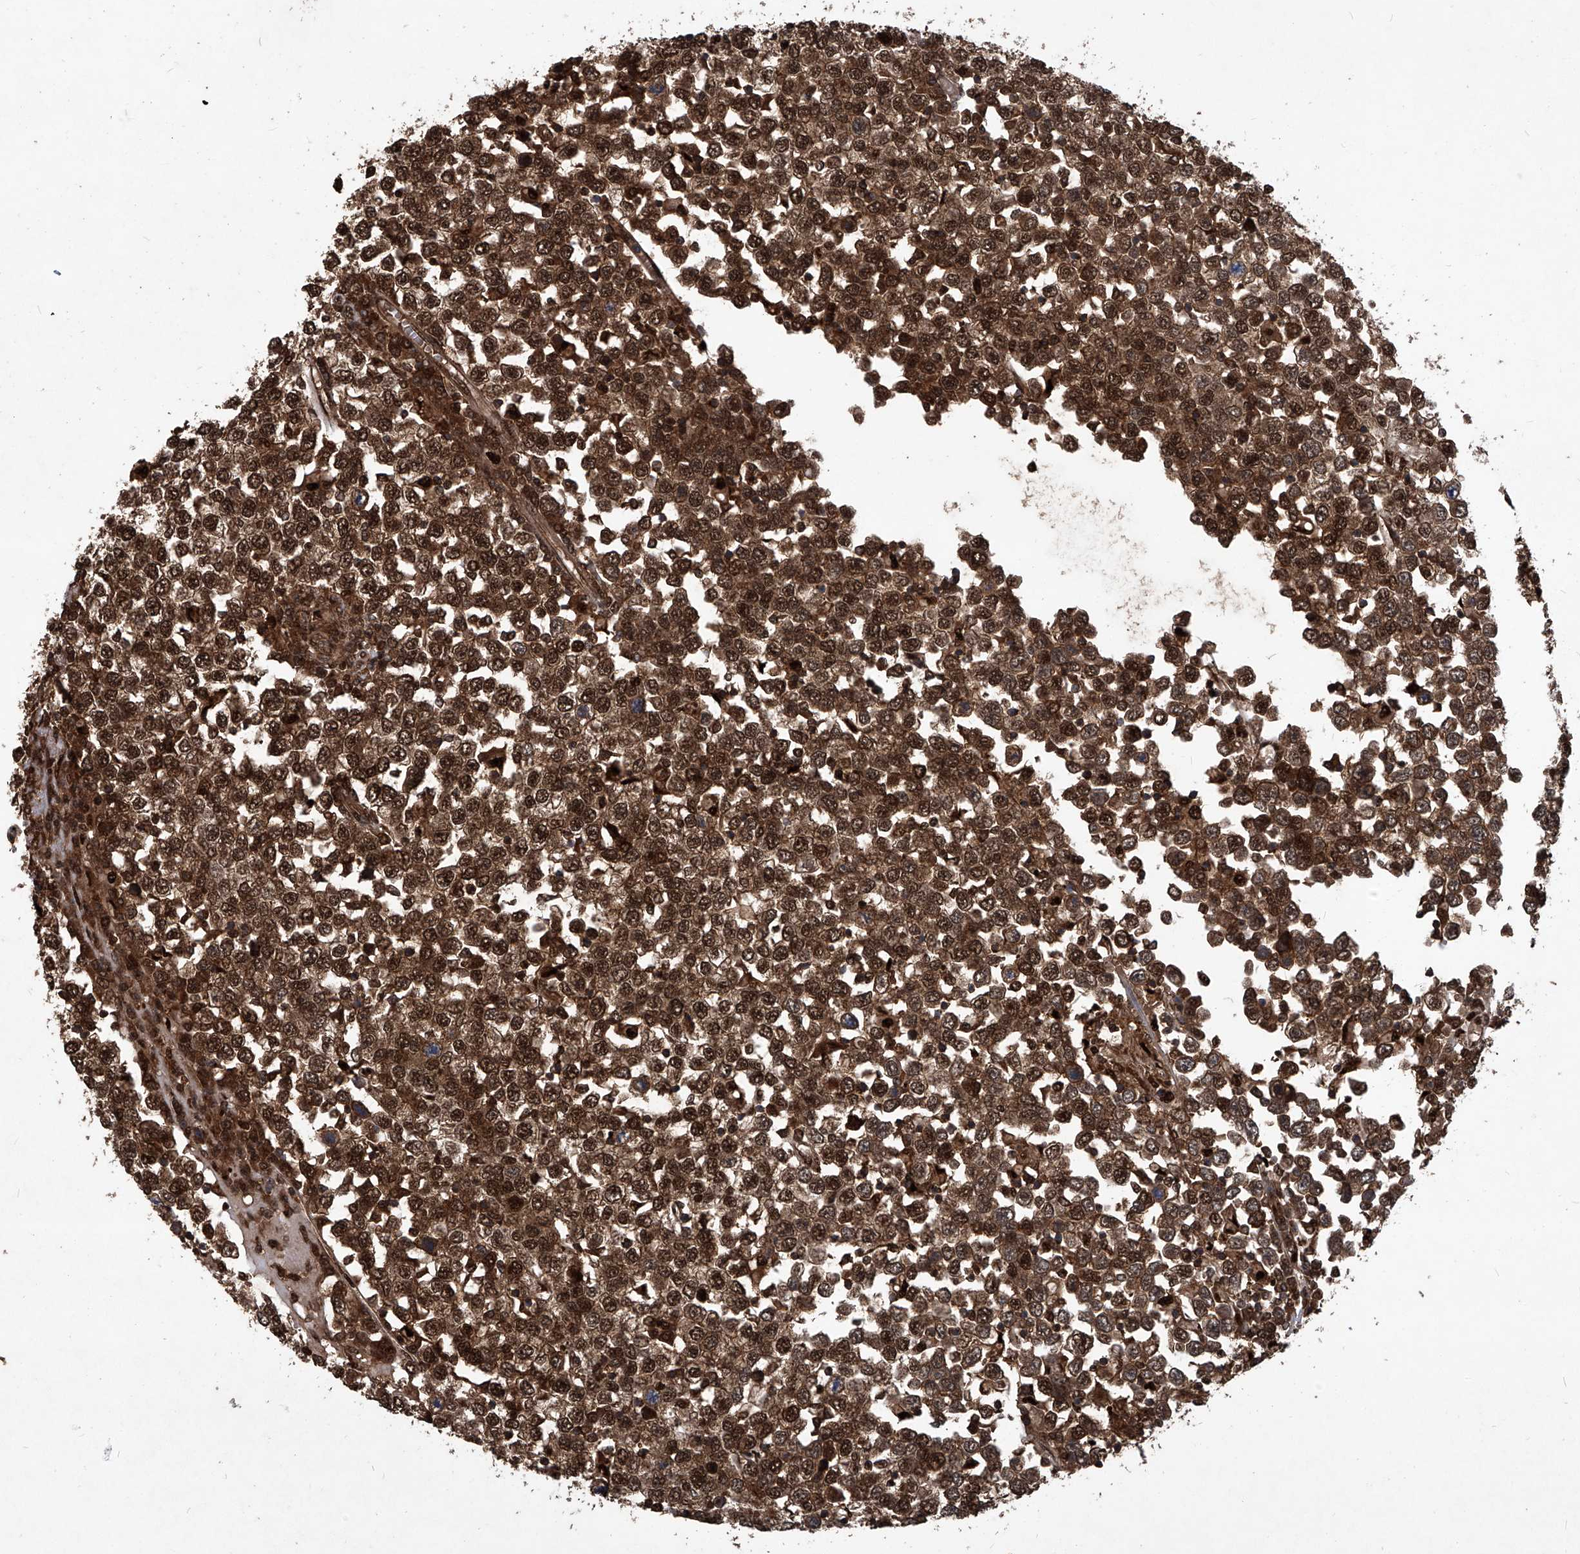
{"staining": {"intensity": "strong", "quantity": ">75%", "location": "cytoplasmic/membranous,nuclear"}, "tissue": "testis cancer", "cell_type": "Tumor cells", "image_type": "cancer", "snomed": [{"axis": "morphology", "description": "Seminoma, NOS"}, {"axis": "topography", "description": "Testis"}], "caption": "Approximately >75% of tumor cells in testis seminoma reveal strong cytoplasmic/membranous and nuclear protein staining as visualized by brown immunohistochemical staining.", "gene": "PSMB1", "patient": {"sex": "male", "age": 65}}